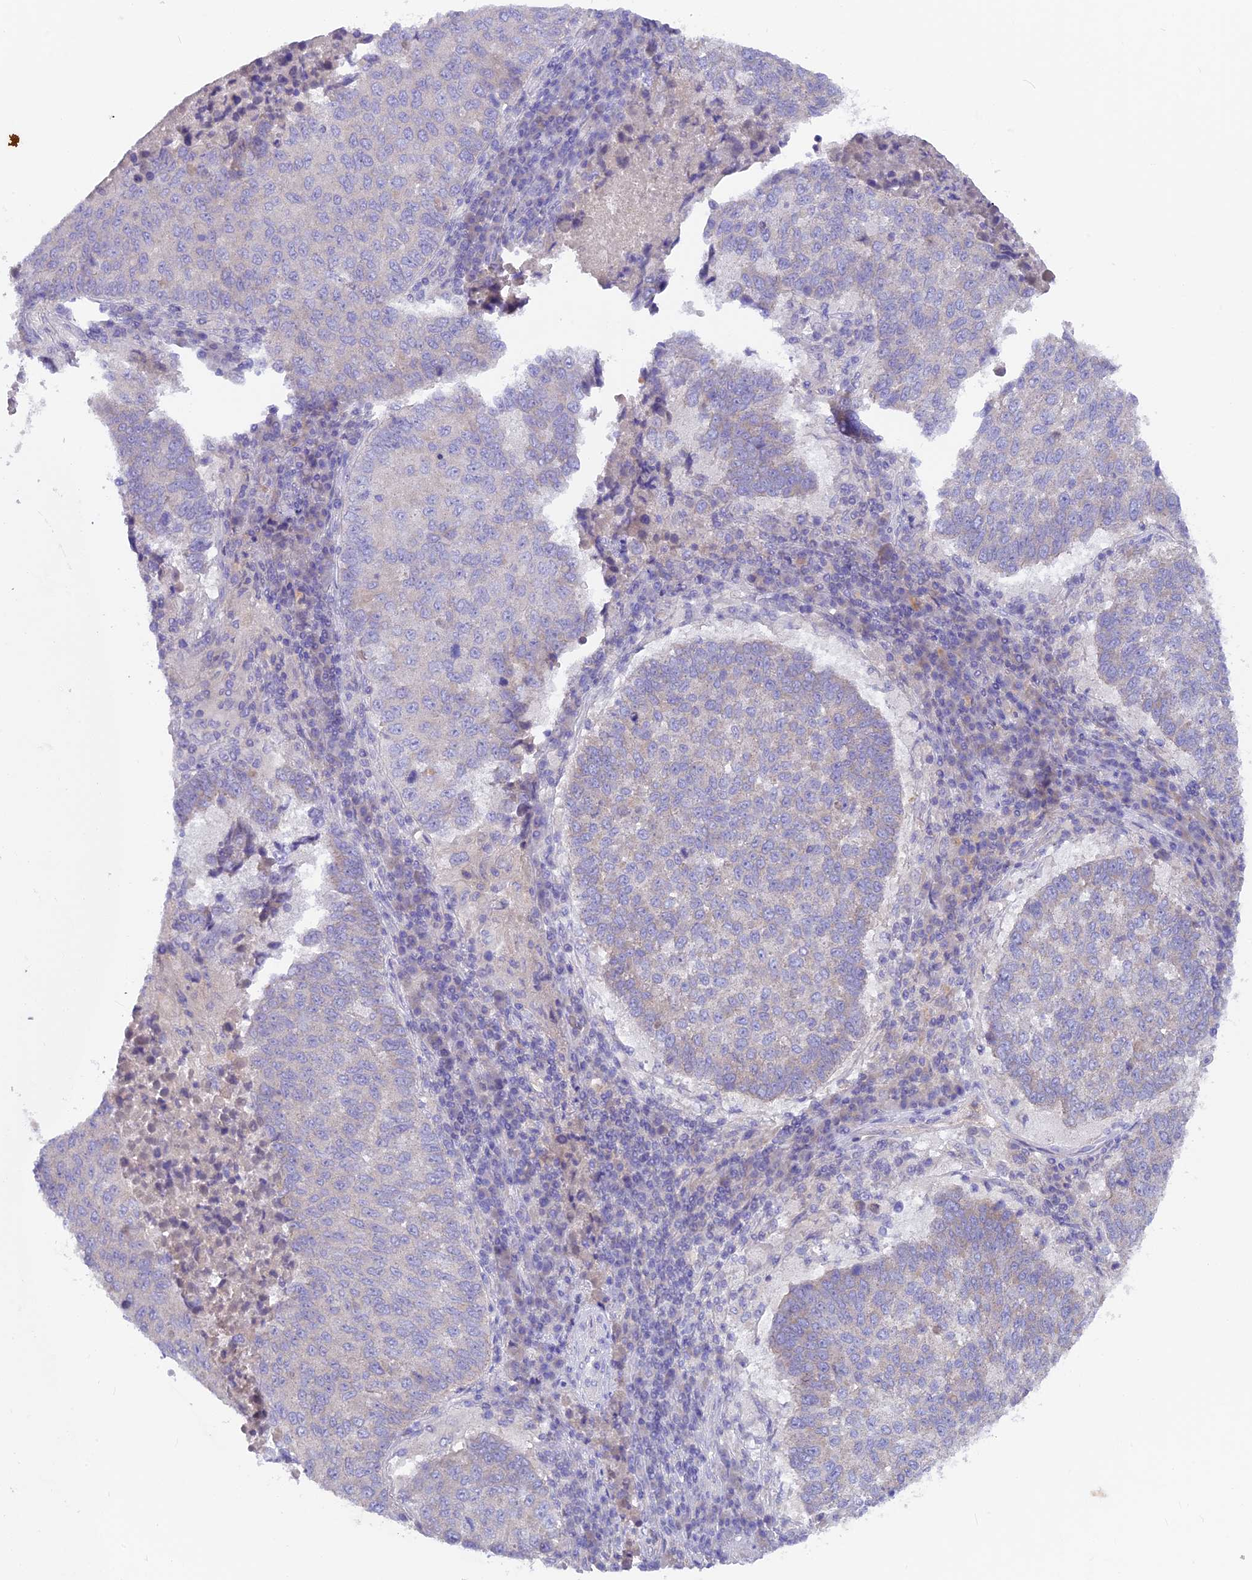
{"staining": {"intensity": "weak", "quantity": "<25%", "location": "cytoplasmic/membranous"}, "tissue": "lung cancer", "cell_type": "Tumor cells", "image_type": "cancer", "snomed": [{"axis": "morphology", "description": "Squamous cell carcinoma, NOS"}, {"axis": "topography", "description": "Lung"}], "caption": "Tumor cells show no significant expression in lung squamous cell carcinoma.", "gene": "PZP", "patient": {"sex": "male", "age": 73}}